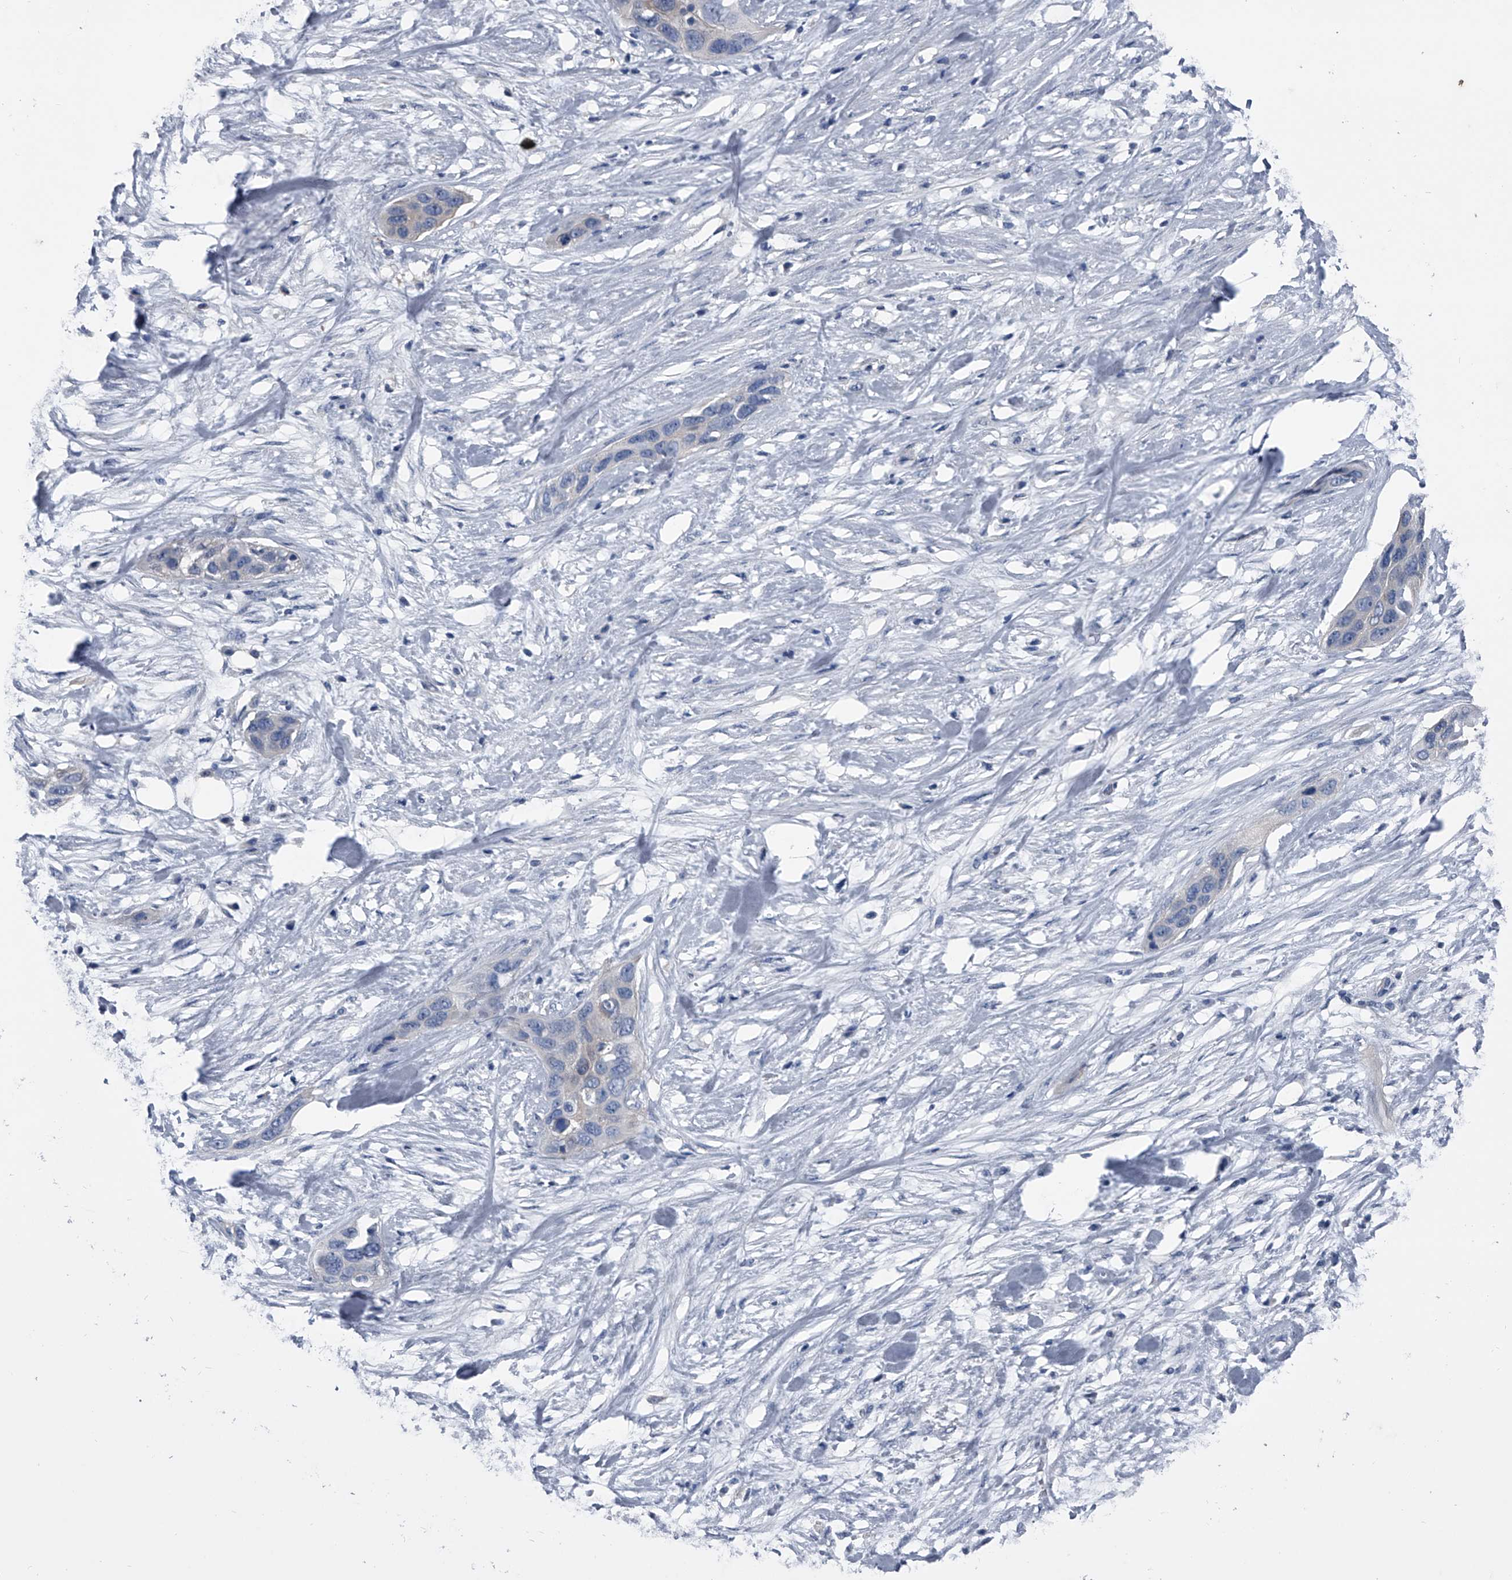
{"staining": {"intensity": "negative", "quantity": "none", "location": "none"}, "tissue": "pancreatic cancer", "cell_type": "Tumor cells", "image_type": "cancer", "snomed": [{"axis": "morphology", "description": "Adenocarcinoma, NOS"}, {"axis": "topography", "description": "Pancreas"}], "caption": "DAB immunohistochemical staining of human adenocarcinoma (pancreatic) demonstrates no significant staining in tumor cells.", "gene": "KIF13A", "patient": {"sex": "female", "age": 60}}